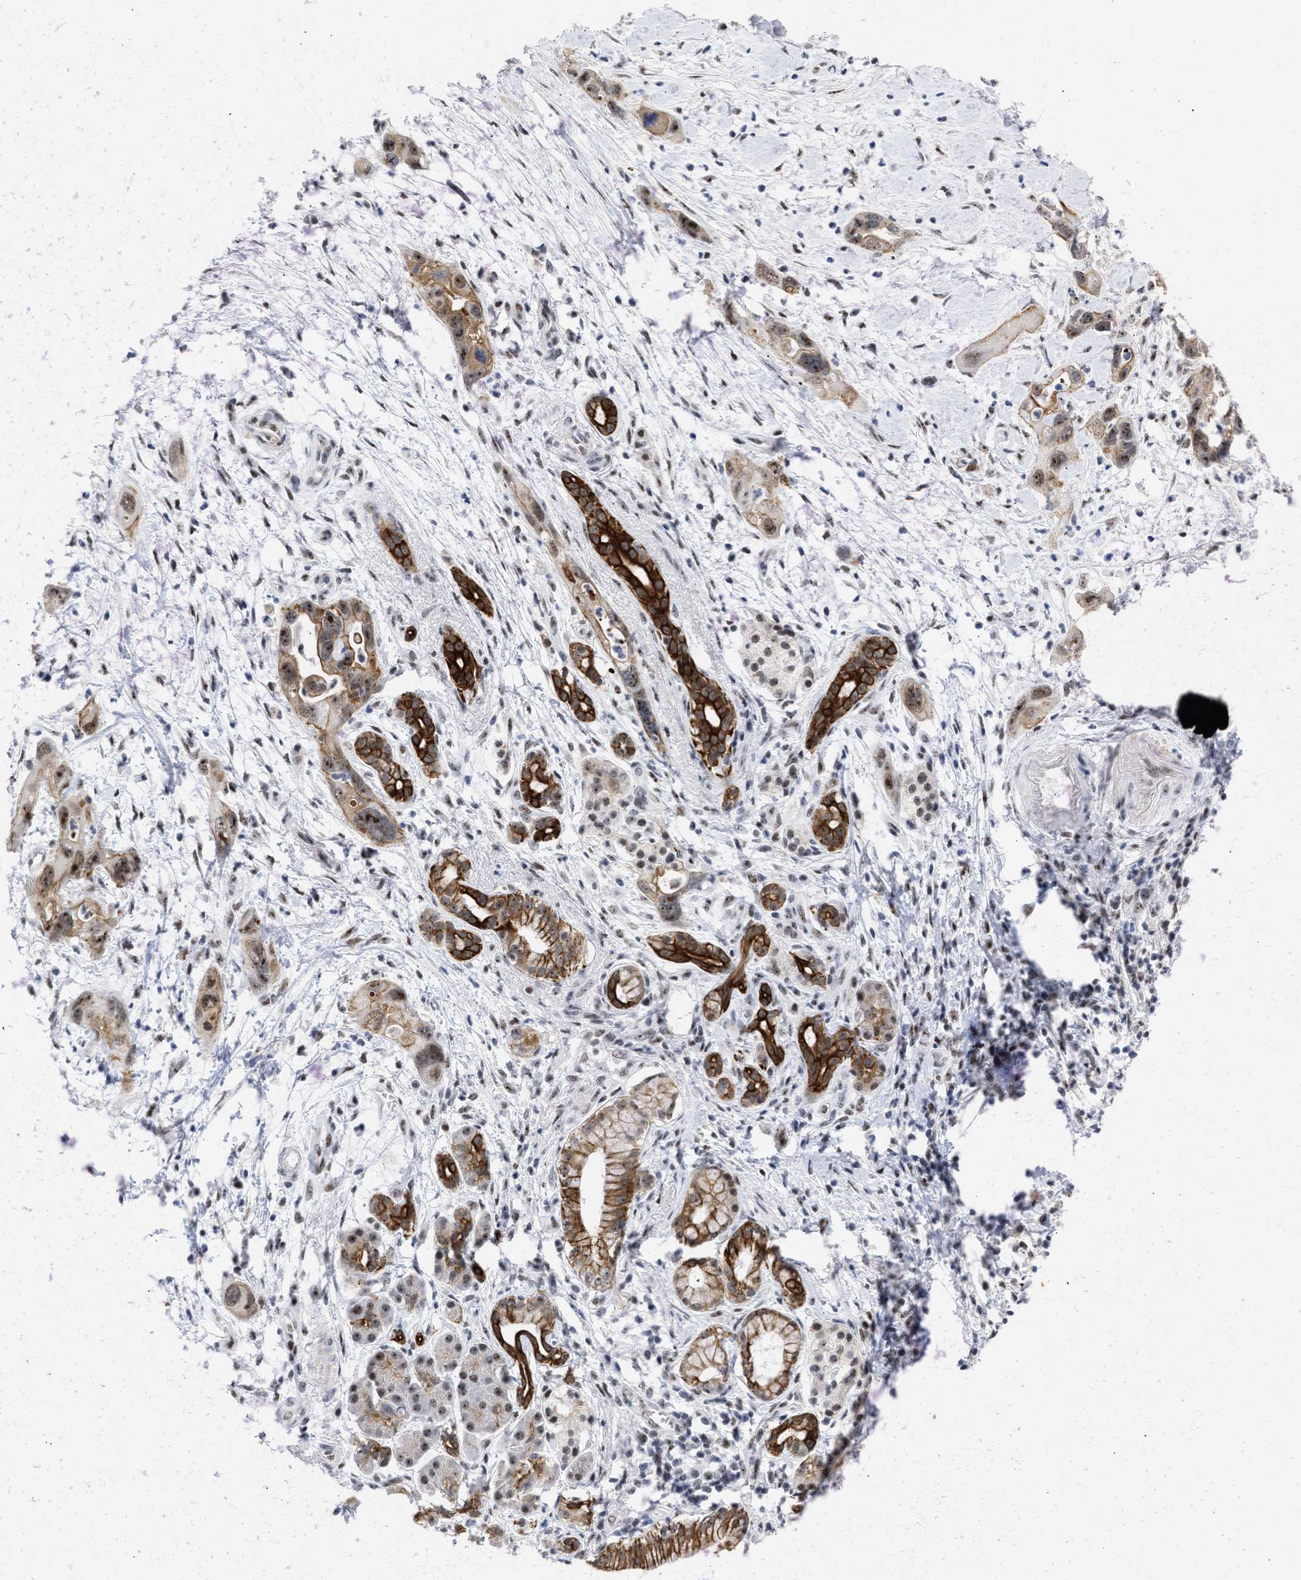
{"staining": {"intensity": "strong", "quantity": ">75%", "location": "cytoplasmic/membranous,nuclear"}, "tissue": "pancreatic cancer", "cell_type": "Tumor cells", "image_type": "cancer", "snomed": [{"axis": "morphology", "description": "Adenocarcinoma, NOS"}, {"axis": "topography", "description": "Pancreas"}], "caption": "Adenocarcinoma (pancreatic) was stained to show a protein in brown. There is high levels of strong cytoplasmic/membranous and nuclear positivity in about >75% of tumor cells. (DAB IHC with brightfield microscopy, high magnification).", "gene": "DDX41", "patient": {"sex": "female", "age": 70}}